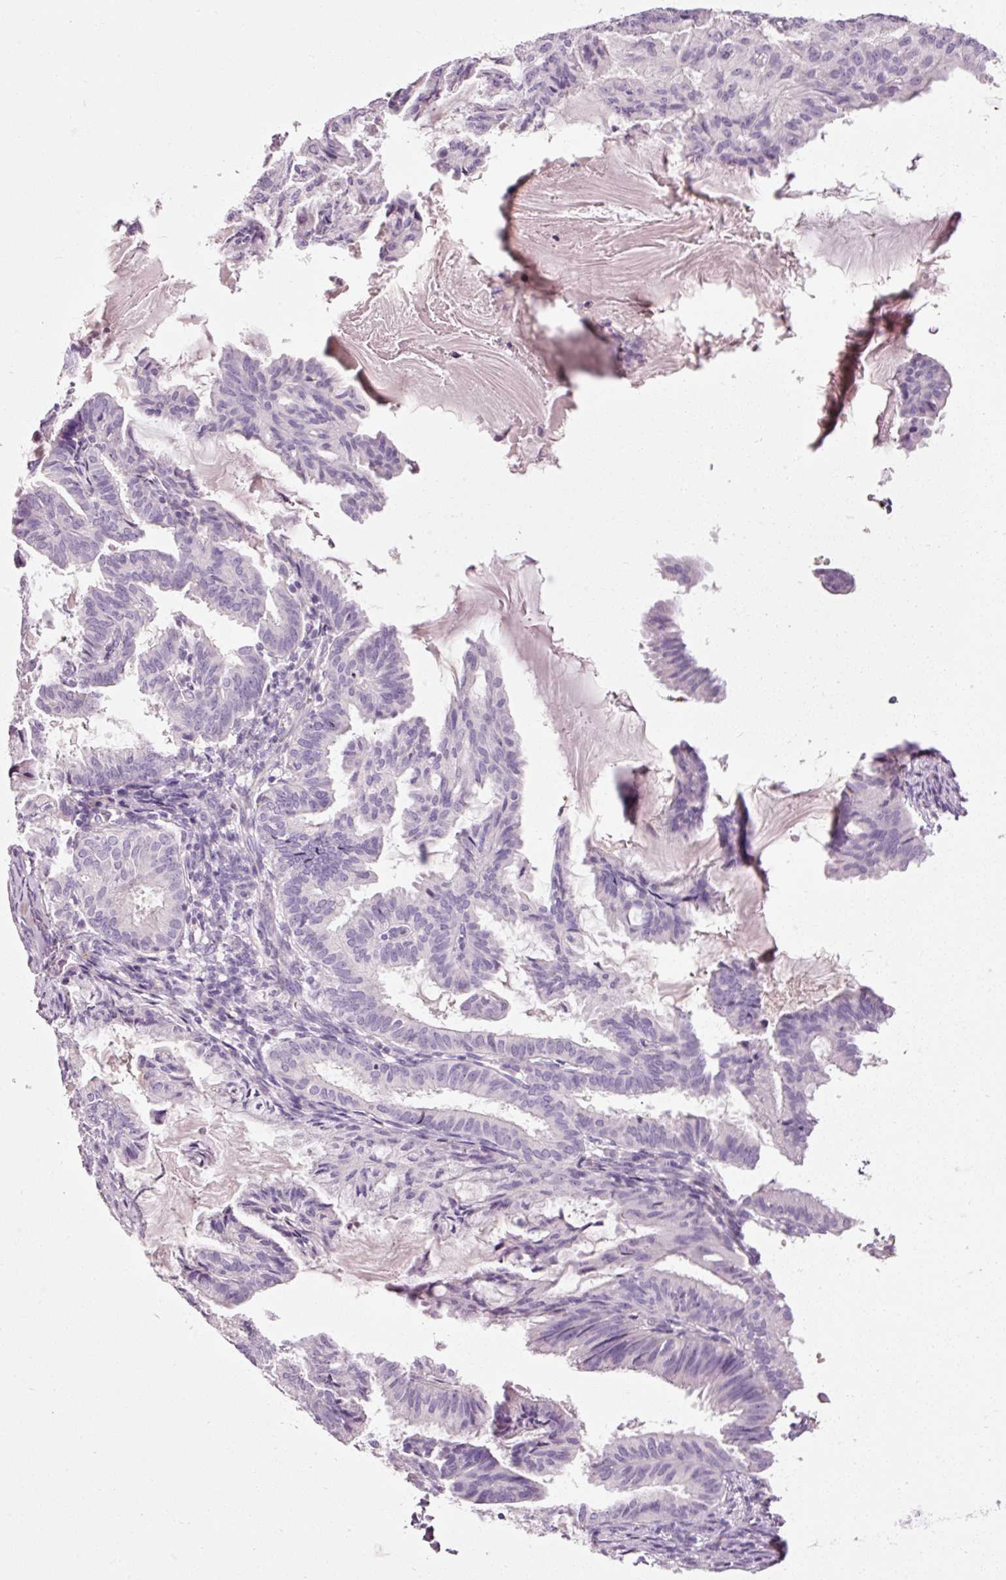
{"staining": {"intensity": "negative", "quantity": "none", "location": "none"}, "tissue": "endometrial cancer", "cell_type": "Tumor cells", "image_type": "cancer", "snomed": [{"axis": "morphology", "description": "Adenocarcinoma, NOS"}, {"axis": "topography", "description": "Endometrium"}], "caption": "Immunohistochemistry (IHC) of endometrial cancer exhibits no positivity in tumor cells.", "gene": "MUC5AC", "patient": {"sex": "female", "age": 86}}